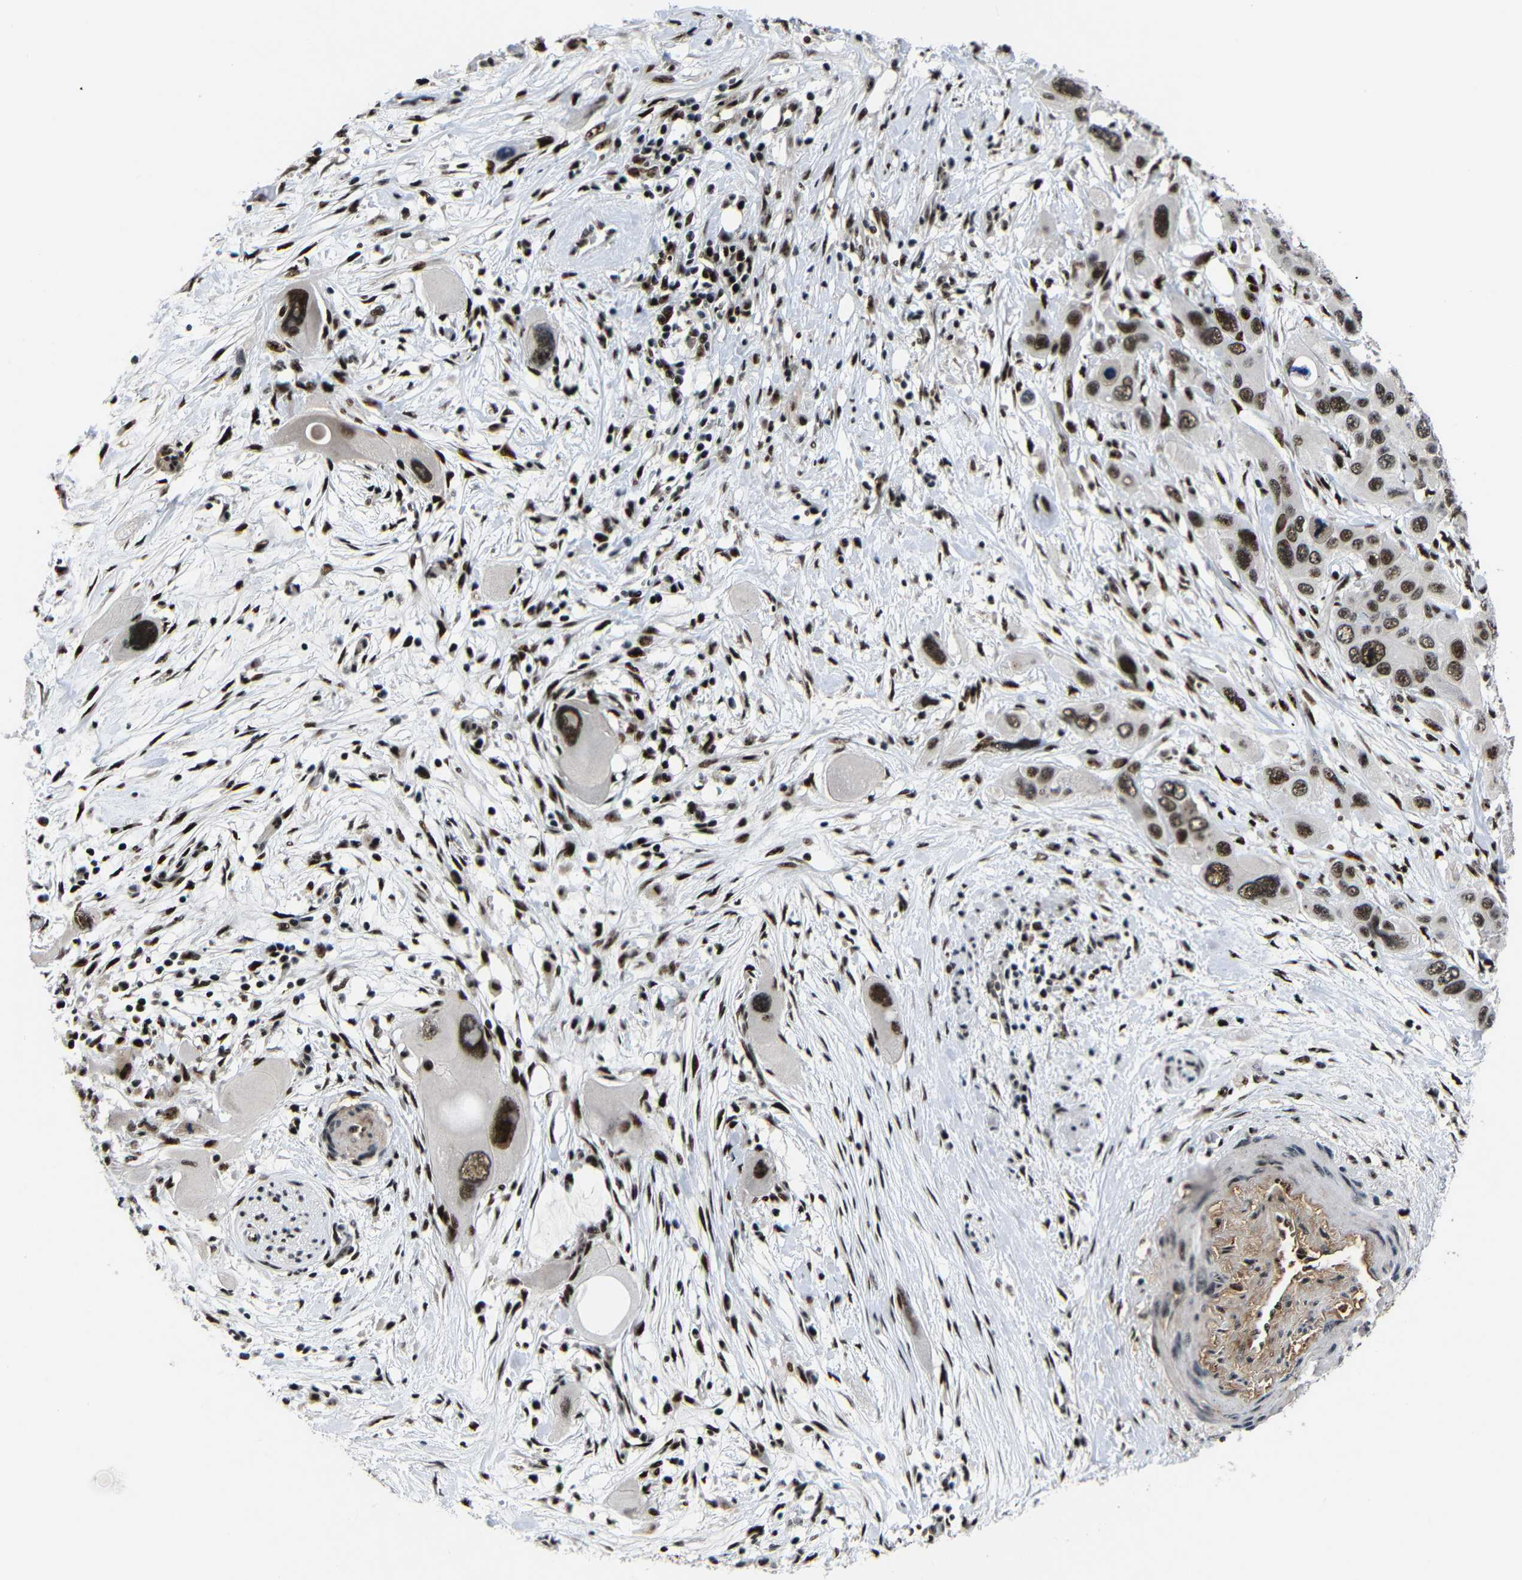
{"staining": {"intensity": "strong", "quantity": ">75%", "location": "nuclear"}, "tissue": "pancreatic cancer", "cell_type": "Tumor cells", "image_type": "cancer", "snomed": [{"axis": "morphology", "description": "Adenocarcinoma, NOS"}, {"axis": "topography", "description": "Pancreas"}], "caption": "The immunohistochemical stain shows strong nuclear positivity in tumor cells of pancreatic cancer tissue.", "gene": "SETDB2", "patient": {"sex": "male", "age": 73}}